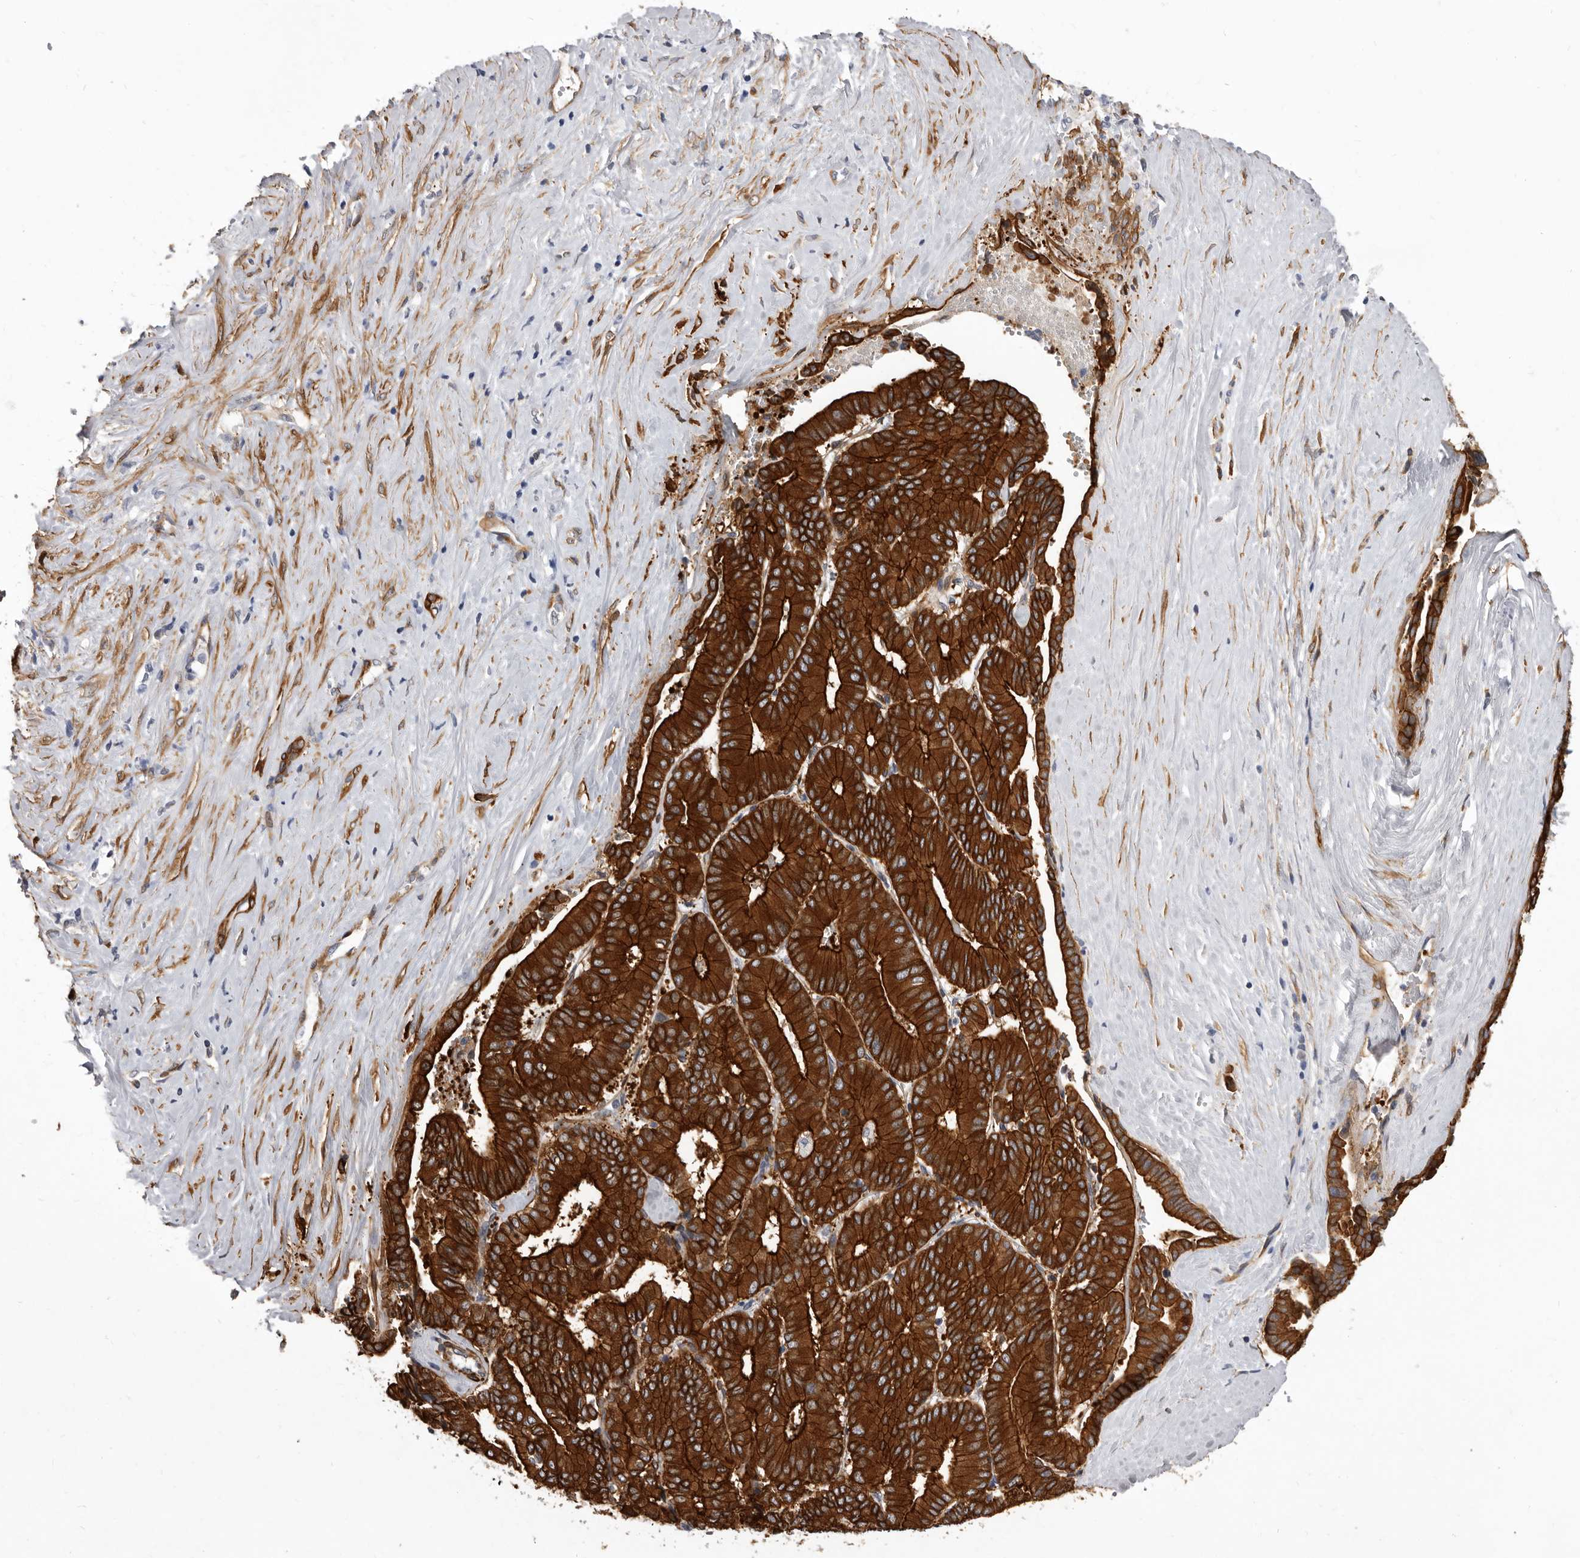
{"staining": {"intensity": "strong", "quantity": ">75%", "location": "cytoplasmic/membranous"}, "tissue": "liver cancer", "cell_type": "Tumor cells", "image_type": "cancer", "snomed": [{"axis": "morphology", "description": "Cholangiocarcinoma"}, {"axis": "topography", "description": "Liver"}], "caption": "Cholangiocarcinoma (liver) stained with DAB immunohistochemistry (IHC) reveals high levels of strong cytoplasmic/membranous staining in approximately >75% of tumor cells.", "gene": "ENAH", "patient": {"sex": "female", "age": 75}}